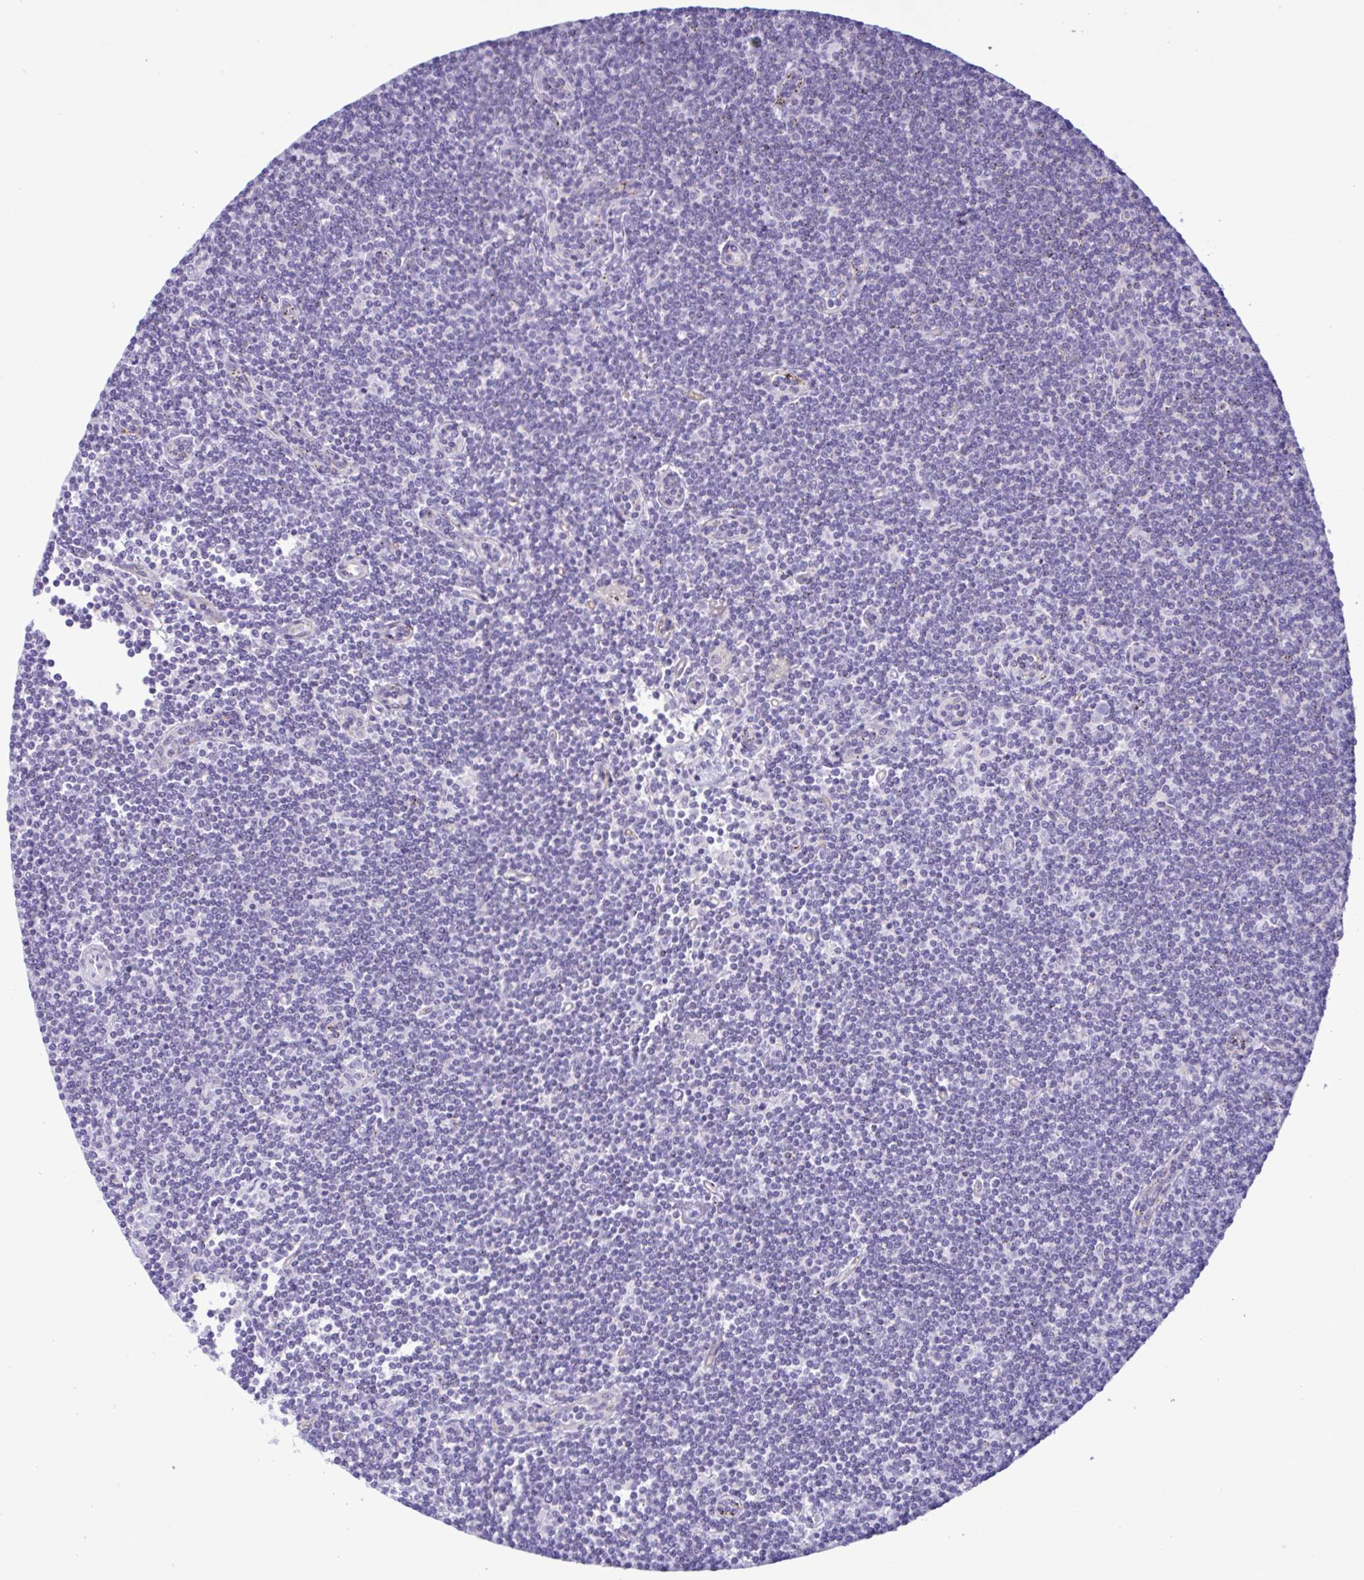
{"staining": {"intensity": "negative", "quantity": "none", "location": "none"}, "tissue": "lymphoma", "cell_type": "Tumor cells", "image_type": "cancer", "snomed": [{"axis": "morphology", "description": "Malignant lymphoma, non-Hodgkin's type, Low grade"}, {"axis": "topography", "description": "Lymph node"}], "caption": "This is an immunohistochemistry histopathology image of lymphoma. There is no expression in tumor cells.", "gene": "SREBF1", "patient": {"sex": "female", "age": 73}}